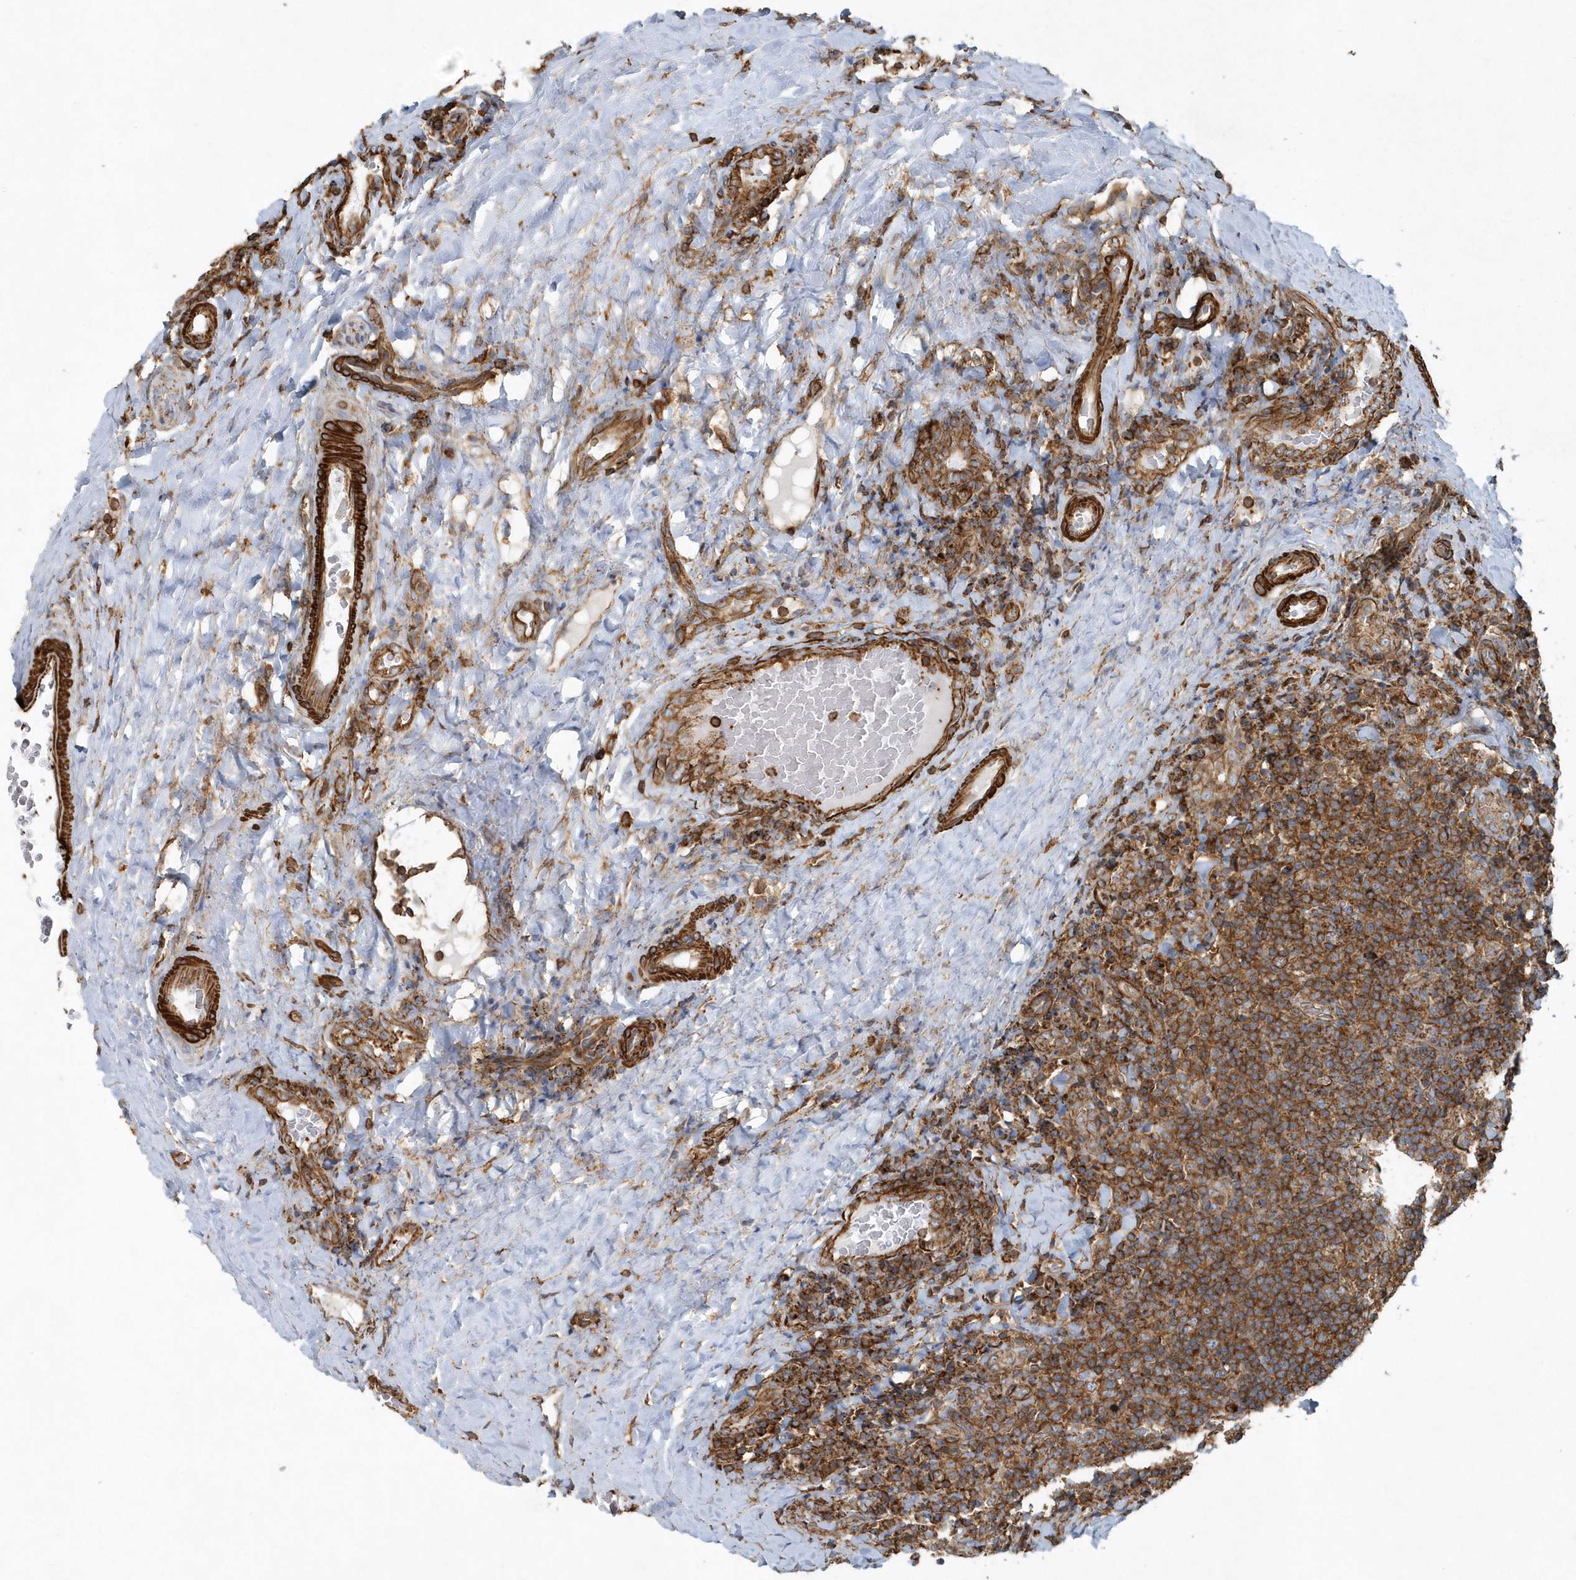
{"staining": {"intensity": "moderate", "quantity": ">75%", "location": "cytoplasmic/membranous"}, "tissue": "tonsil", "cell_type": "Germinal center cells", "image_type": "normal", "snomed": [{"axis": "morphology", "description": "Normal tissue, NOS"}, {"axis": "topography", "description": "Tonsil"}], "caption": "This is a histology image of IHC staining of benign tonsil, which shows moderate positivity in the cytoplasmic/membranous of germinal center cells.", "gene": "MMUT", "patient": {"sex": "male", "age": 17}}